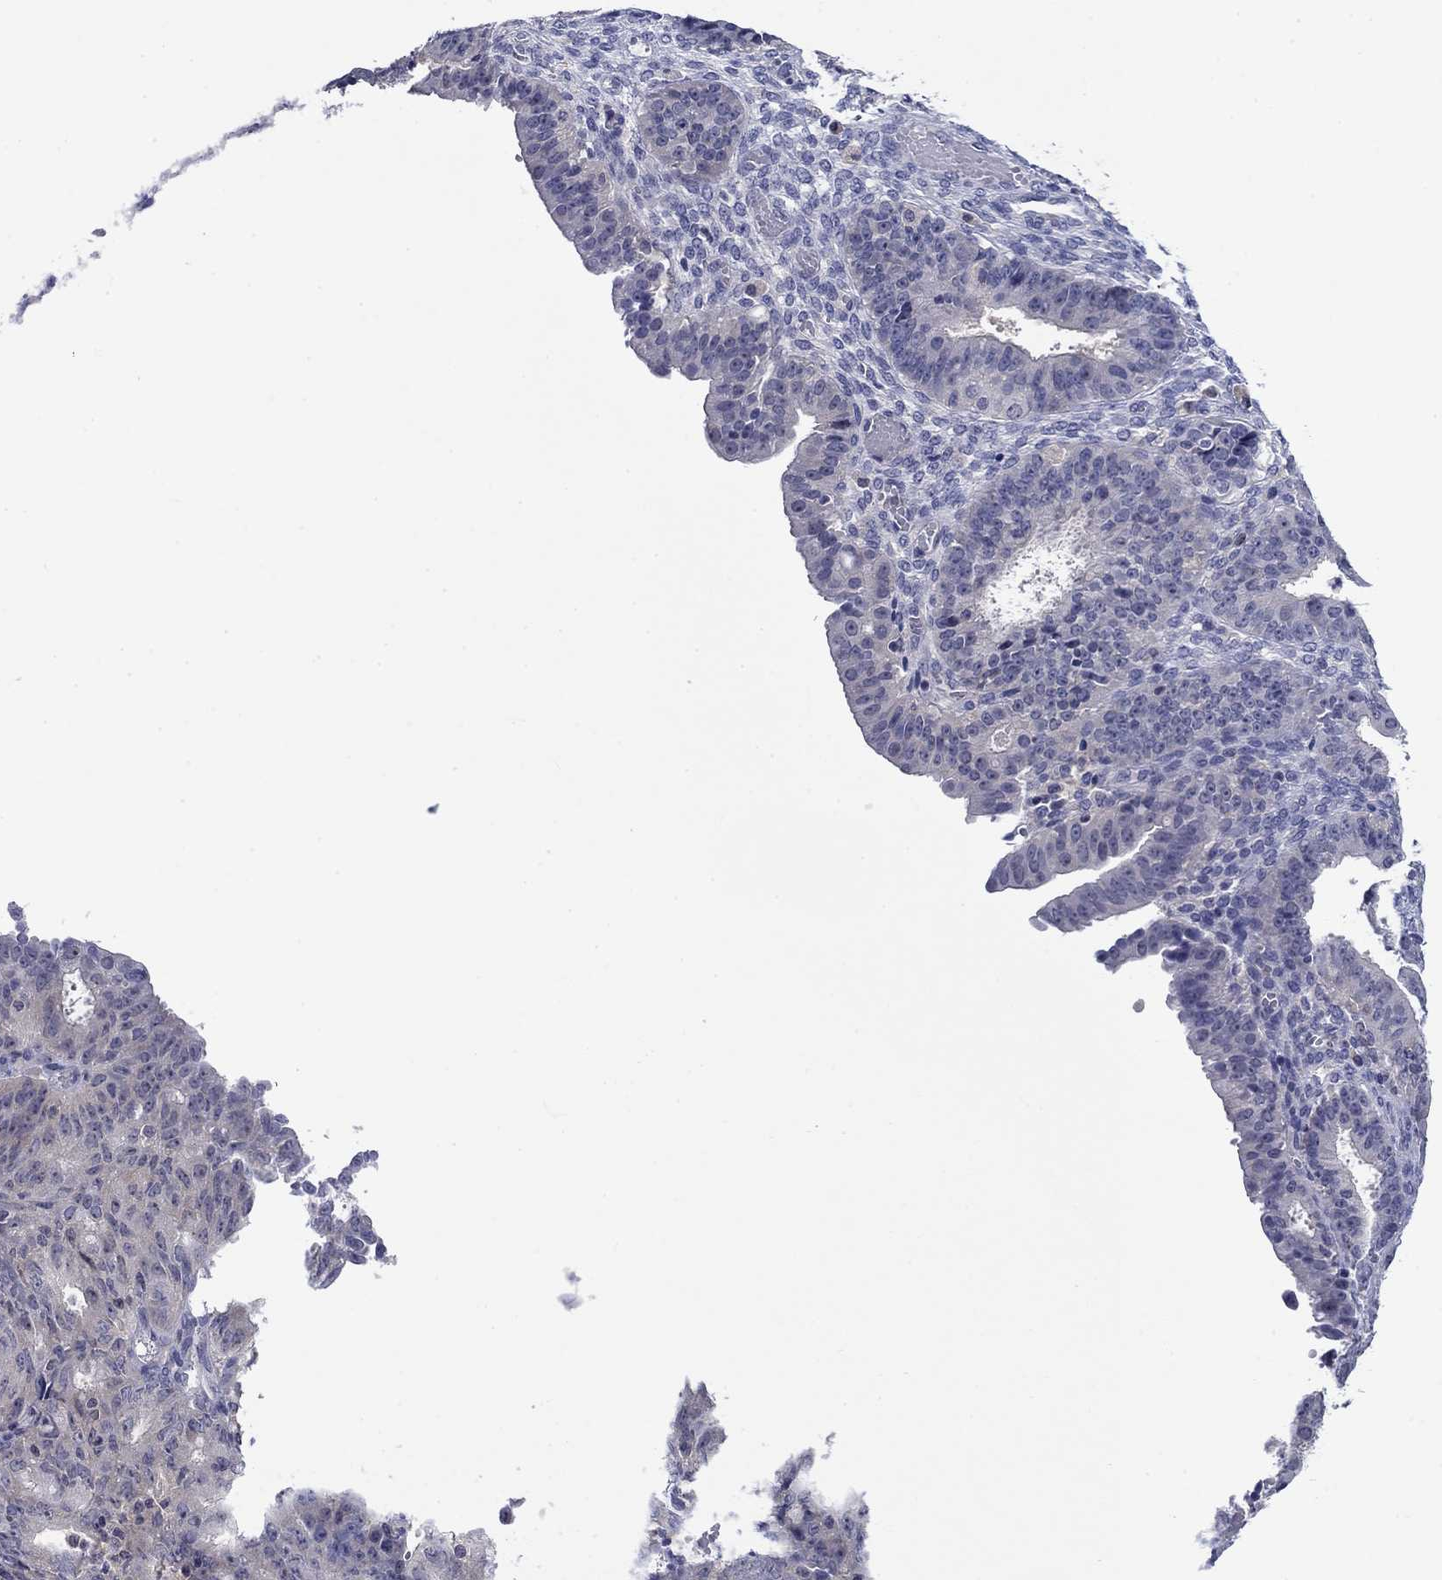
{"staining": {"intensity": "negative", "quantity": "none", "location": "none"}, "tissue": "ovarian cancer", "cell_type": "Tumor cells", "image_type": "cancer", "snomed": [{"axis": "morphology", "description": "Carcinoma, endometroid"}, {"axis": "topography", "description": "Ovary"}], "caption": "Immunohistochemistry histopathology image of neoplastic tissue: human ovarian cancer (endometroid carcinoma) stained with DAB reveals no significant protein positivity in tumor cells. (Immunohistochemistry (ihc), brightfield microscopy, high magnification).", "gene": "POU2F2", "patient": {"sex": "female", "age": 42}}